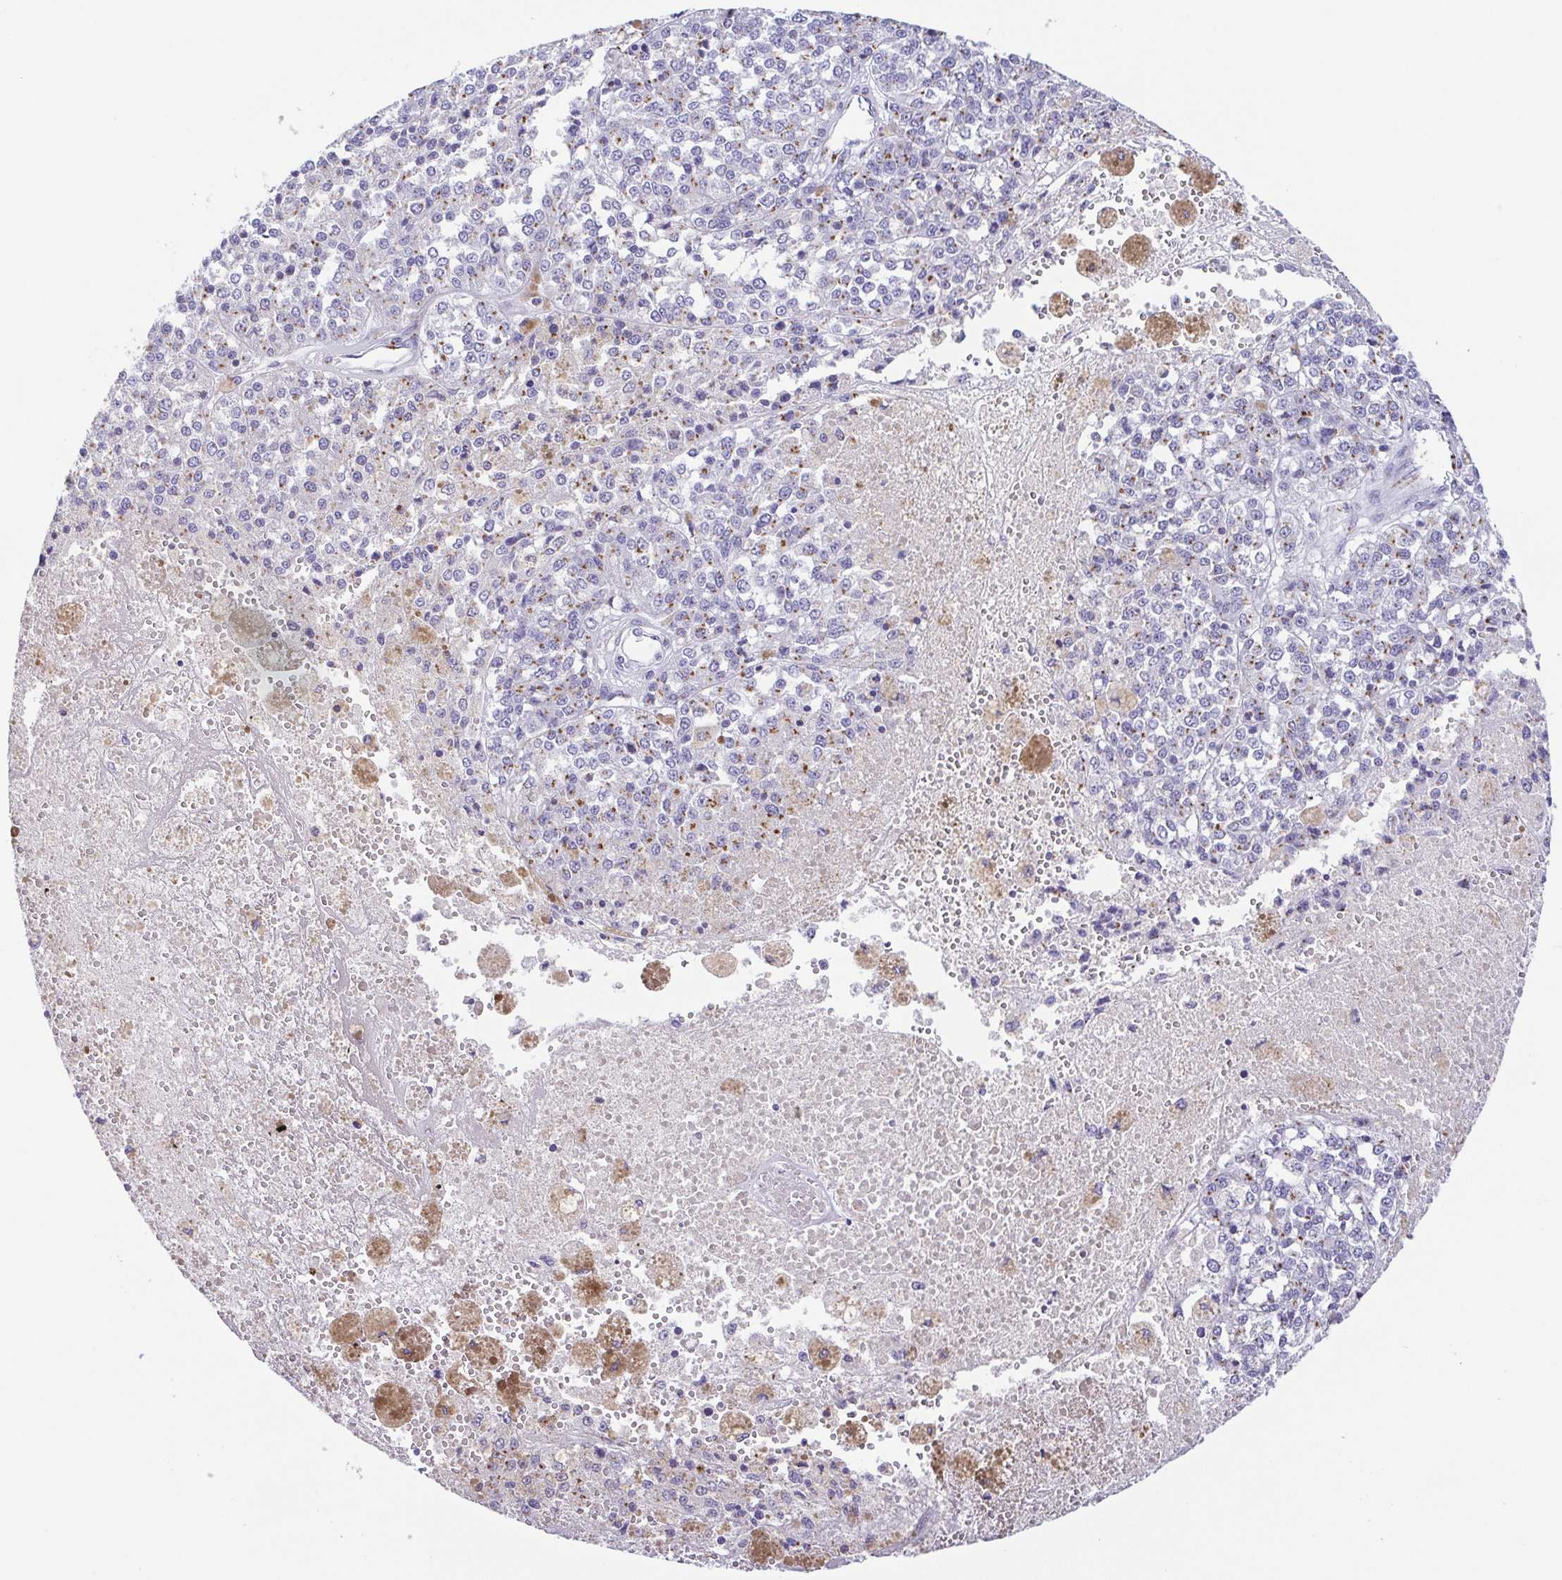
{"staining": {"intensity": "weak", "quantity": "25%-75%", "location": "cytoplasmic/membranous"}, "tissue": "melanoma", "cell_type": "Tumor cells", "image_type": "cancer", "snomed": [{"axis": "morphology", "description": "Malignant melanoma, Metastatic site"}, {"axis": "topography", "description": "Lymph node"}], "caption": "An image showing weak cytoplasmic/membranous staining in approximately 25%-75% of tumor cells in malignant melanoma (metastatic site), as visualized by brown immunohistochemical staining.", "gene": "SULT1B1", "patient": {"sex": "female", "age": 64}}